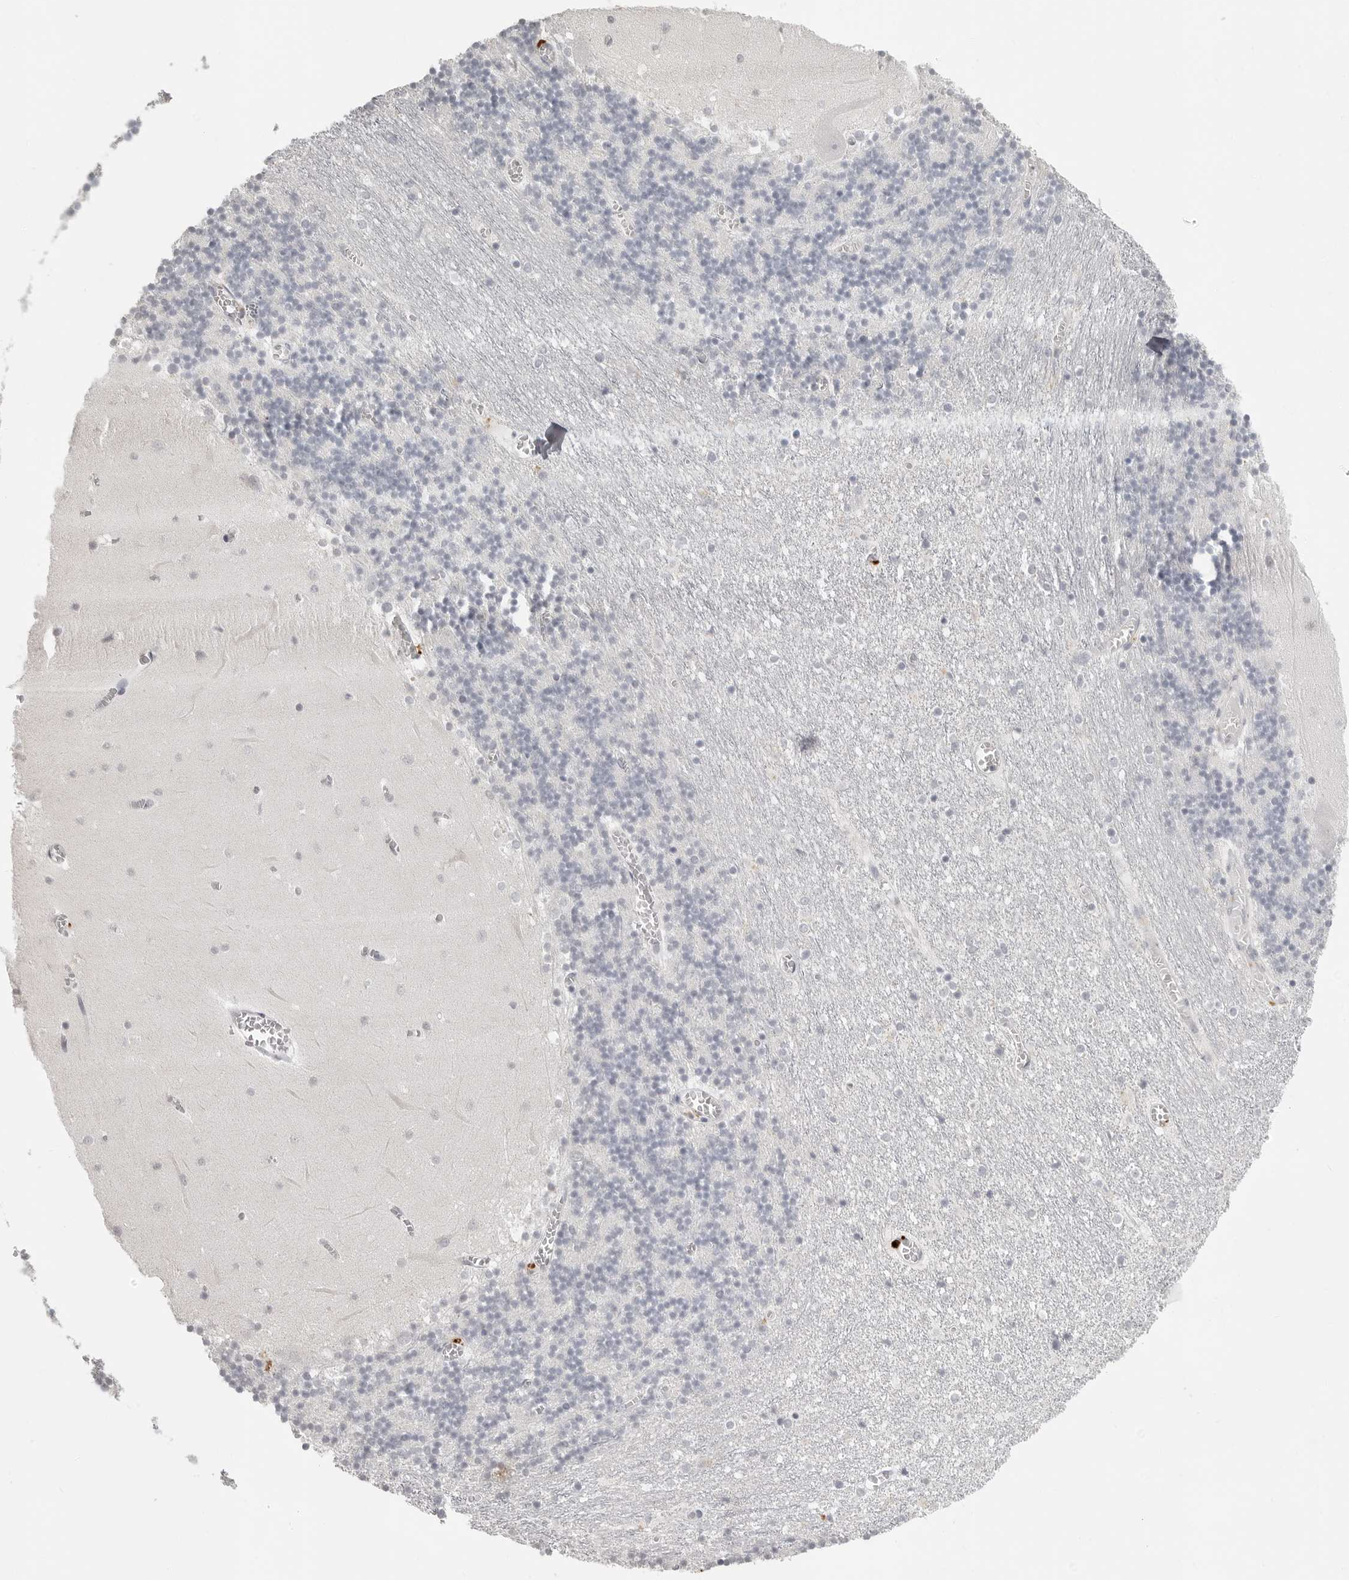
{"staining": {"intensity": "negative", "quantity": "none", "location": "none"}, "tissue": "cerebellum", "cell_type": "Cells in granular layer", "image_type": "normal", "snomed": [{"axis": "morphology", "description": "Normal tissue, NOS"}, {"axis": "topography", "description": "Cerebellum"}], "caption": "Immunohistochemistry (IHC) micrograph of benign cerebellum: human cerebellum stained with DAB (3,3'-diaminobenzidine) reveals no significant protein staining in cells in granular layer.", "gene": "PRSS1", "patient": {"sex": "female", "age": 28}}